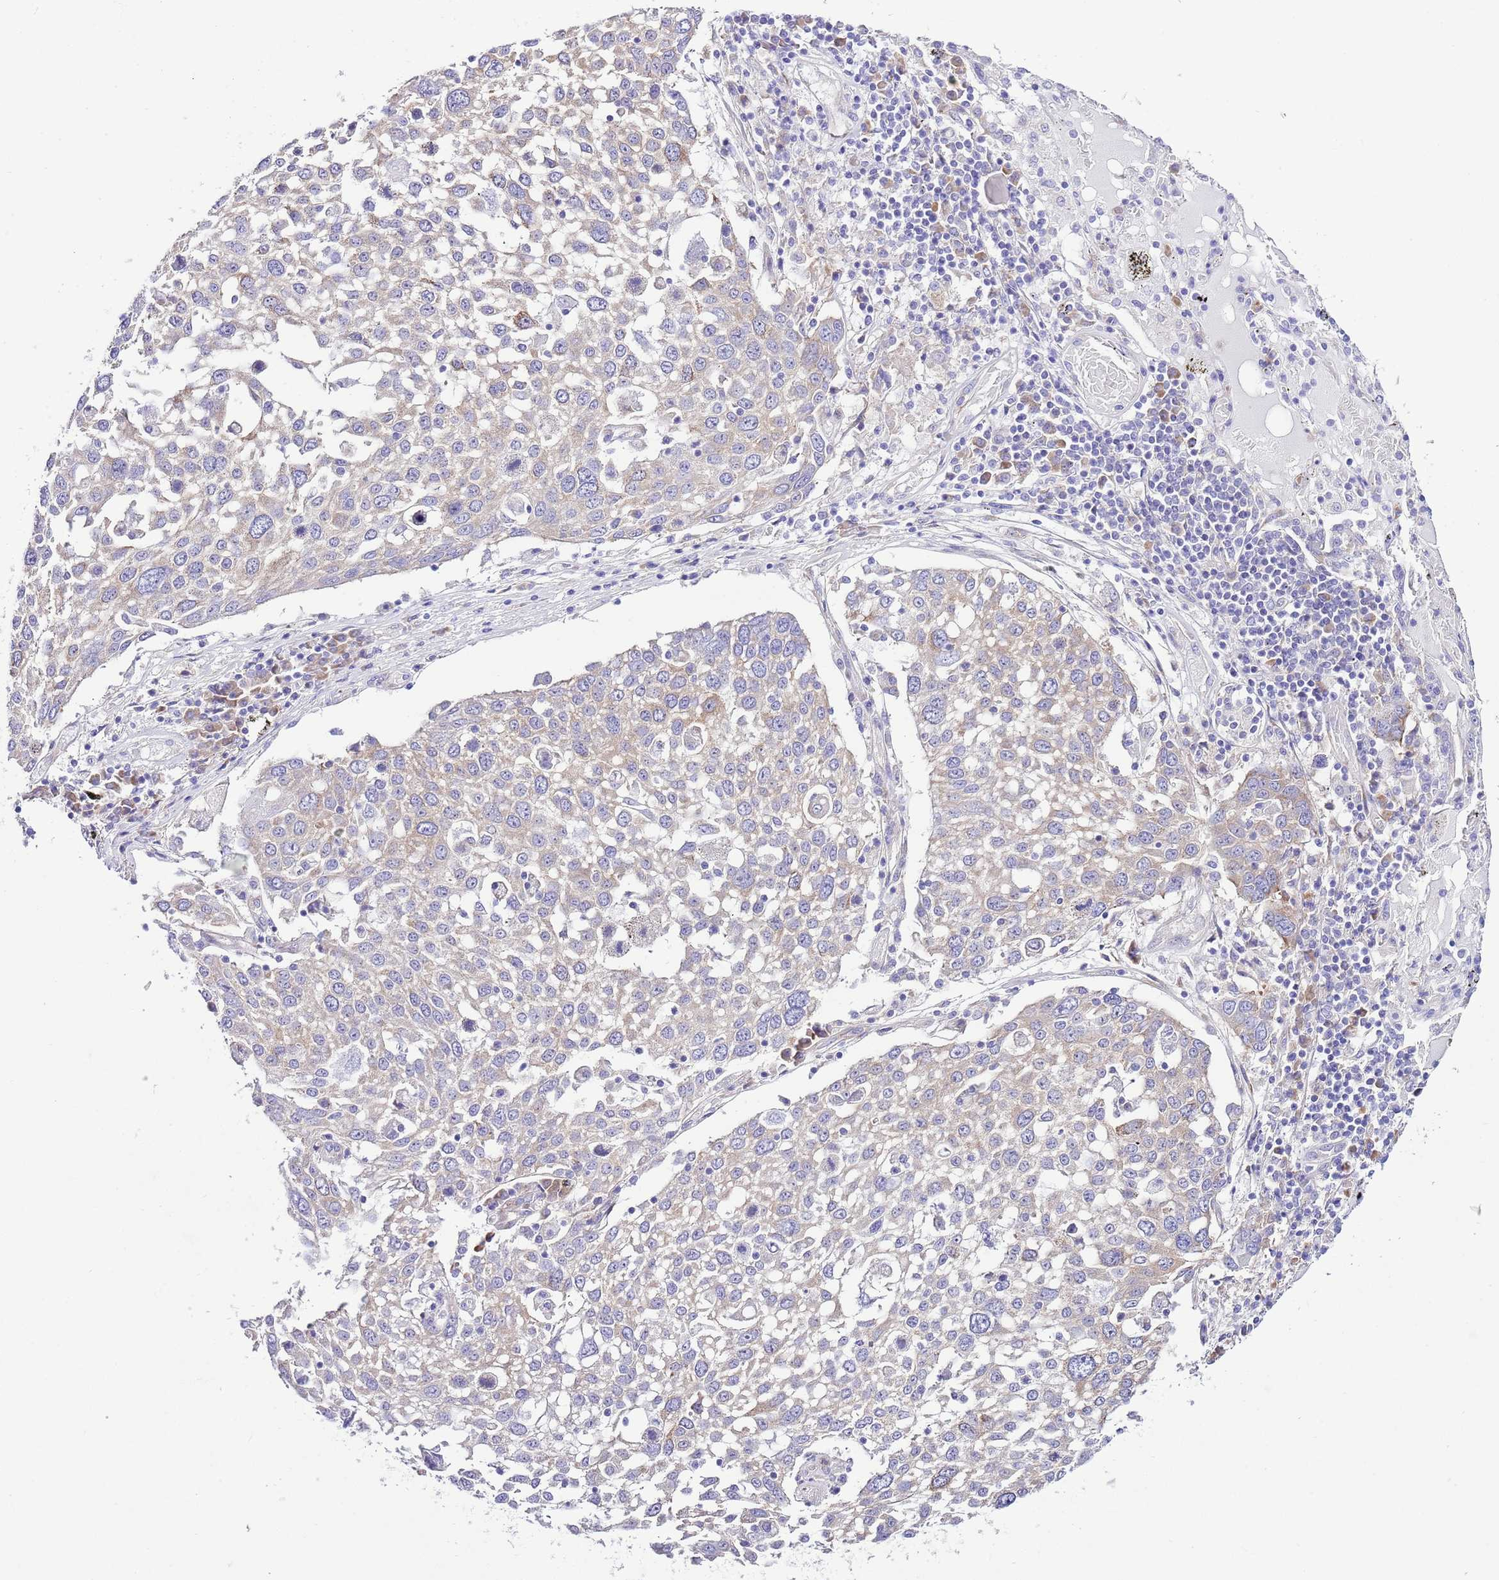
{"staining": {"intensity": "weak", "quantity": "25%-75%", "location": "cytoplasmic/membranous"}, "tissue": "lung cancer", "cell_type": "Tumor cells", "image_type": "cancer", "snomed": [{"axis": "morphology", "description": "Squamous cell carcinoma, NOS"}, {"axis": "topography", "description": "Lung"}], "caption": "DAB (3,3'-diaminobenzidine) immunohistochemical staining of human lung cancer shows weak cytoplasmic/membranous protein expression in approximately 25%-75% of tumor cells.", "gene": "RPS10", "patient": {"sex": "male", "age": 65}}